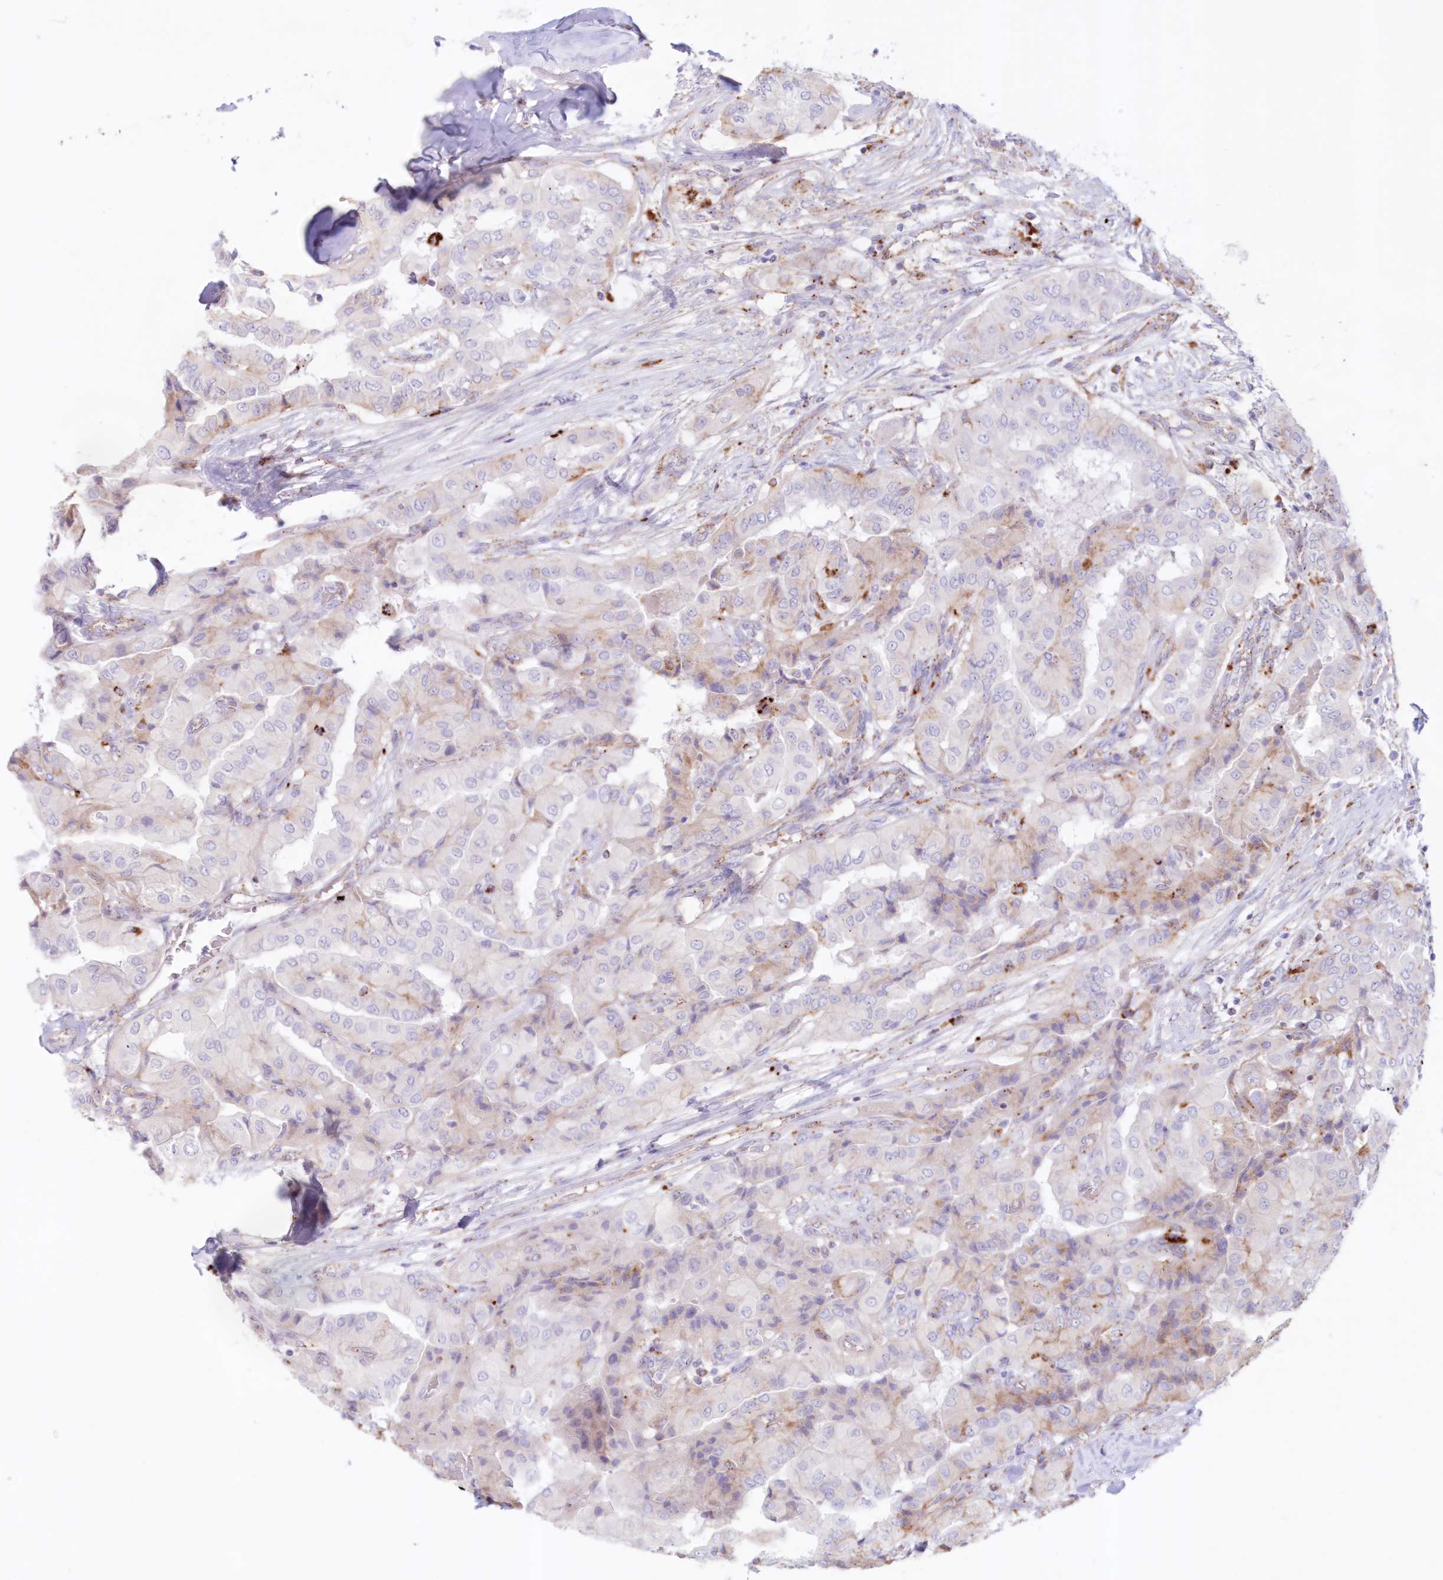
{"staining": {"intensity": "weak", "quantity": "<25%", "location": "cytoplasmic/membranous"}, "tissue": "thyroid cancer", "cell_type": "Tumor cells", "image_type": "cancer", "snomed": [{"axis": "morphology", "description": "Papillary adenocarcinoma, NOS"}, {"axis": "topography", "description": "Thyroid gland"}], "caption": "Immunohistochemistry (IHC) of human thyroid cancer shows no staining in tumor cells. (Immunohistochemistry, brightfield microscopy, high magnification).", "gene": "TPP1", "patient": {"sex": "female", "age": 59}}